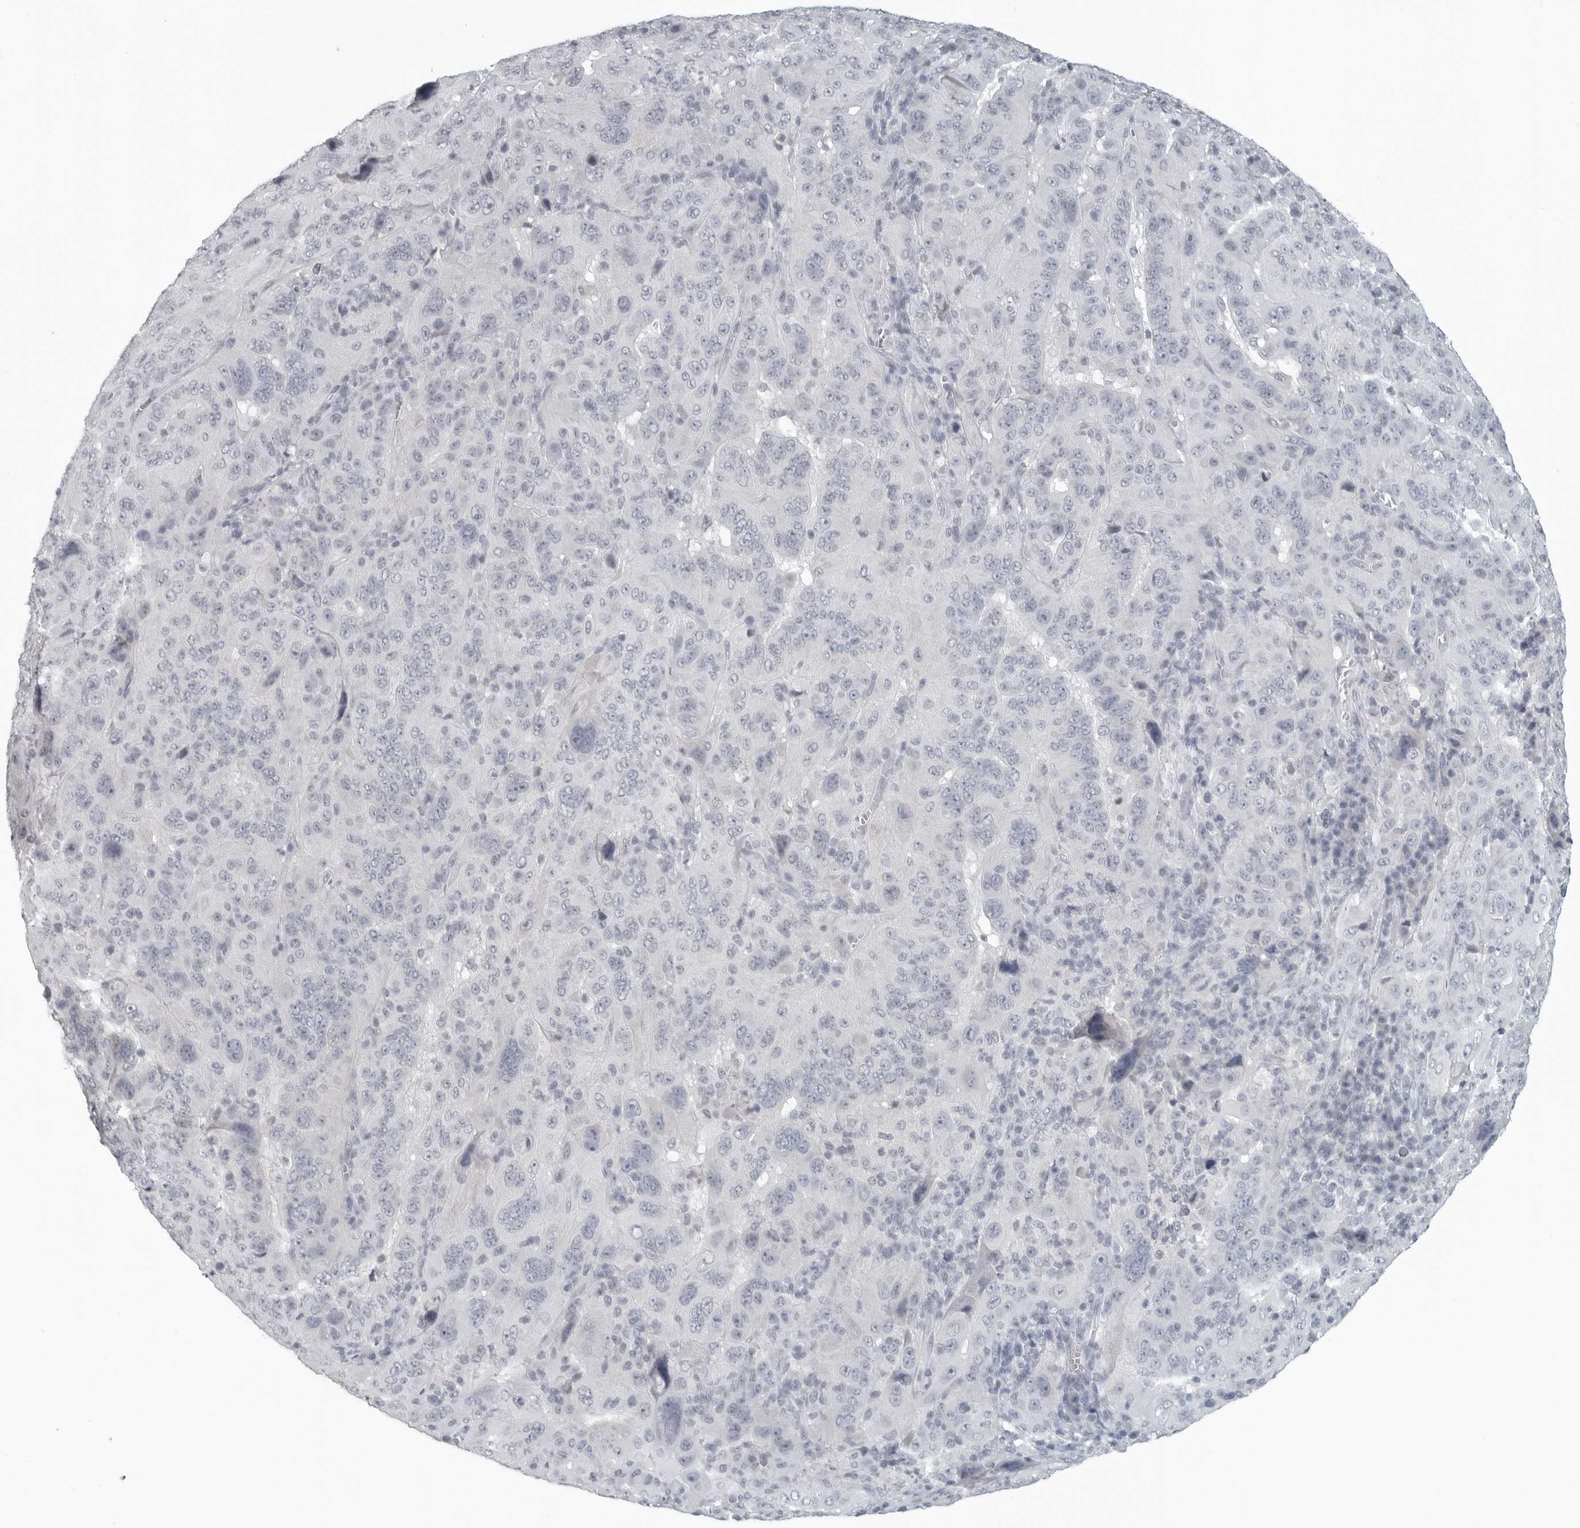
{"staining": {"intensity": "weak", "quantity": "<25%", "location": "nuclear"}, "tissue": "pancreatic cancer", "cell_type": "Tumor cells", "image_type": "cancer", "snomed": [{"axis": "morphology", "description": "Adenocarcinoma, NOS"}, {"axis": "topography", "description": "Pancreas"}], "caption": "High magnification brightfield microscopy of pancreatic cancer stained with DAB (3,3'-diaminobenzidine) (brown) and counterstained with hematoxylin (blue): tumor cells show no significant expression. Brightfield microscopy of IHC stained with DAB (3,3'-diaminobenzidine) (brown) and hematoxylin (blue), captured at high magnification.", "gene": "BPIFA1", "patient": {"sex": "male", "age": 63}}